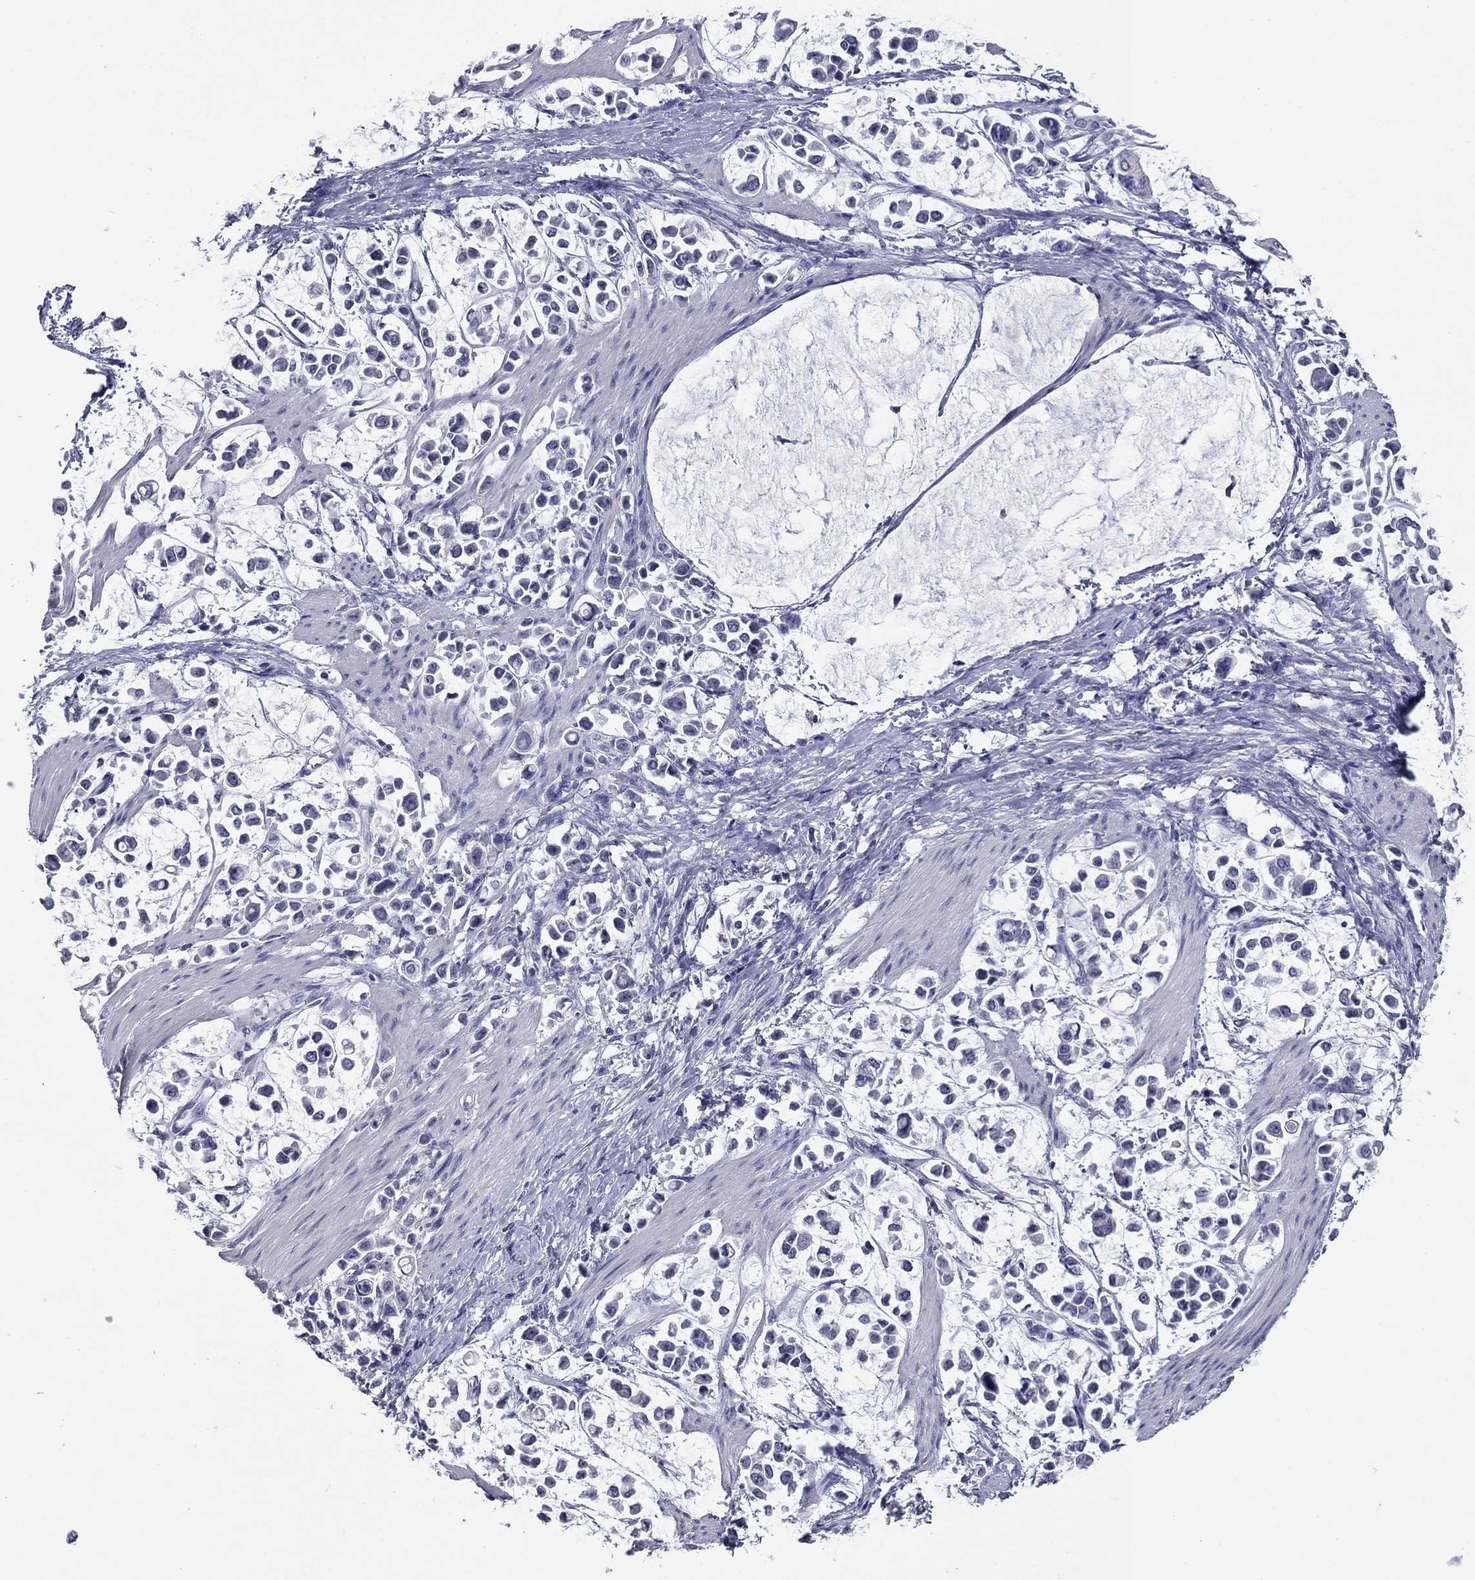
{"staining": {"intensity": "negative", "quantity": "none", "location": "none"}, "tissue": "stomach cancer", "cell_type": "Tumor cells", "image_type": "cancer", "snomed": [{"axis": "morphology", "description": "Adenocarcinoma, NOS"}, {"axis": "topography", "description": "Stomach"}], "caption": "Human stomach adenocarcinoma stained for a protein using immunohistochemistry demonstrates no expression in tumor cells.", "gene": "CFAP119", "patient": {"sex": "male", "age": 82}}